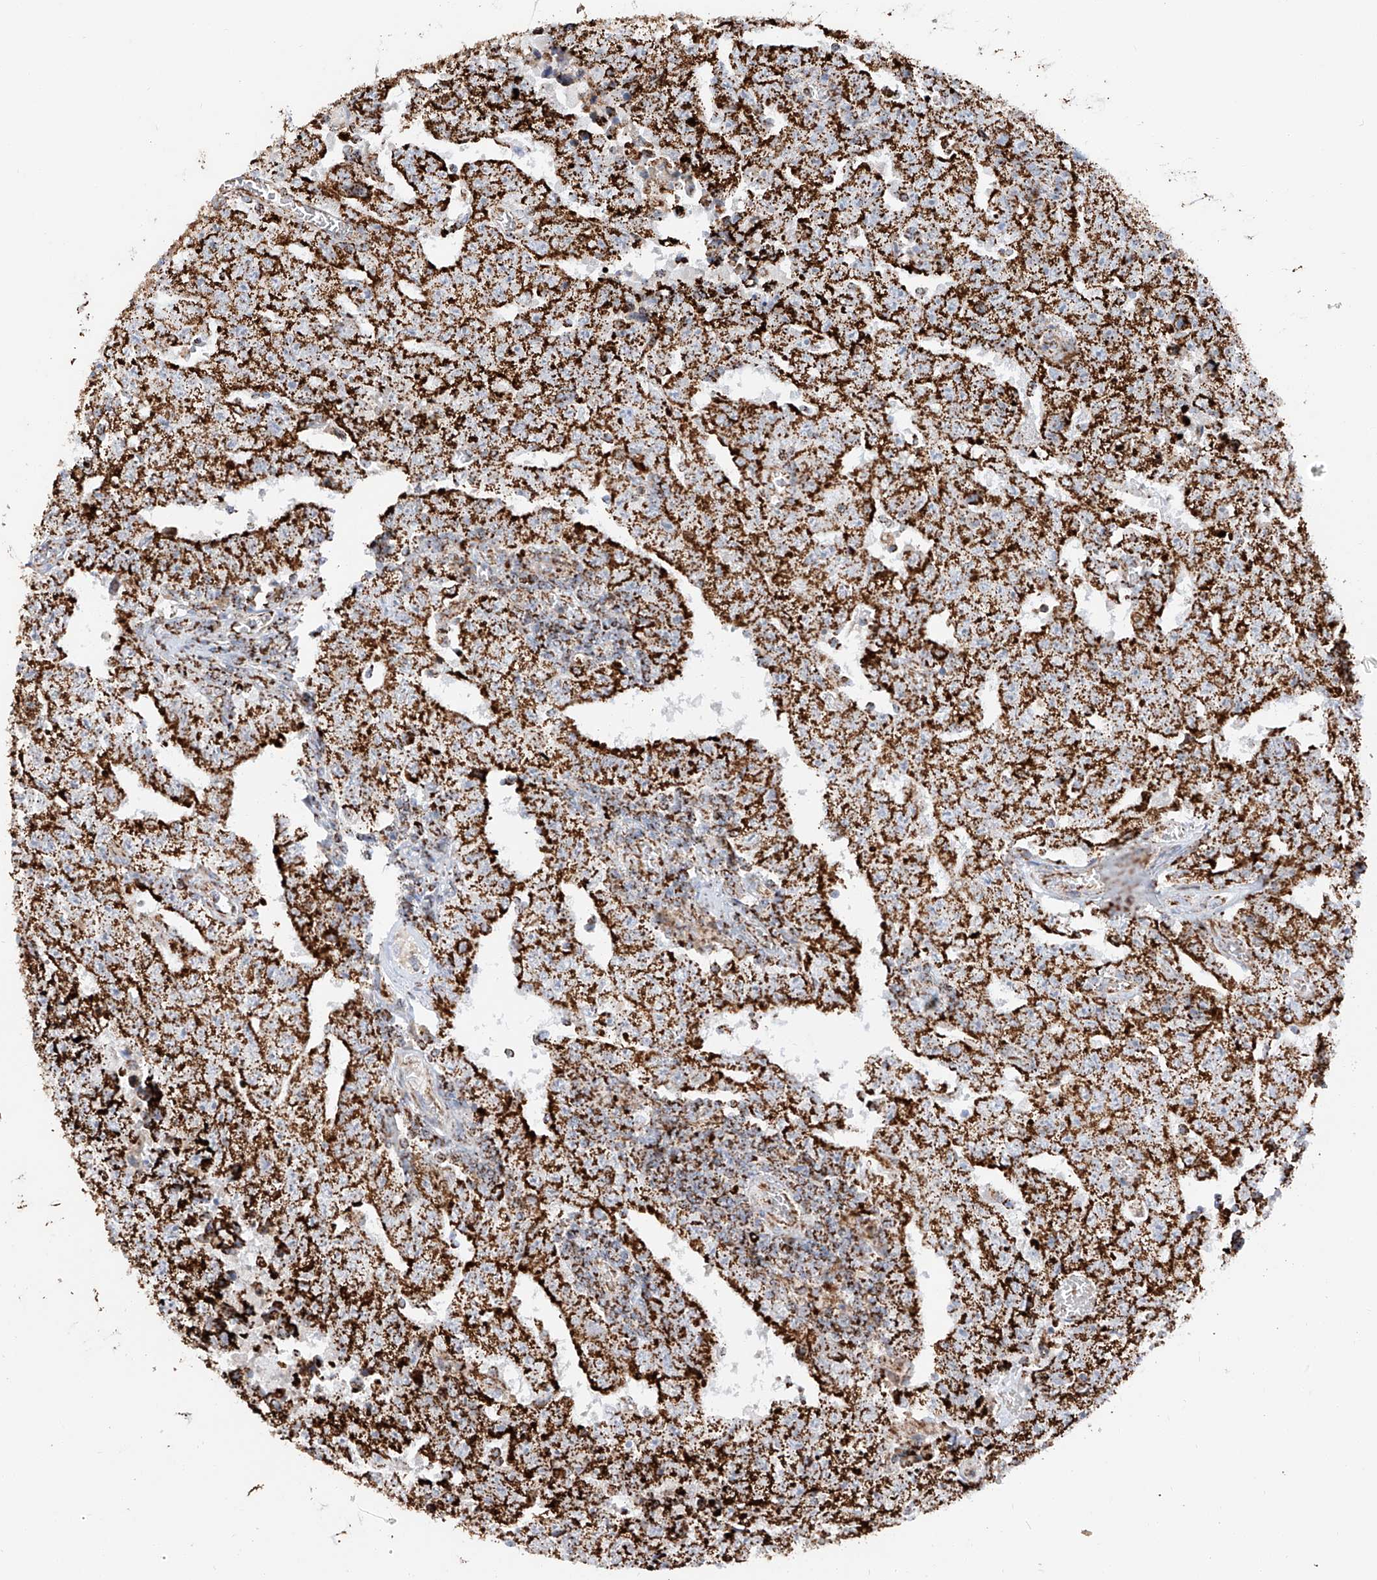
{"staining": {"intensity": "strong", "quantity": ">75%", "location": "cytoplasmic/membranous"}, "tissue": "testis cancer", "cell_type": "Tumor cells", "image_type": "cancer", "snomed": [{"axis": "morphology", "description": "Carcinoma, Embryonal, NOS"}, {"axis": "topography", "description": "Testis"}], "caption": "Testis cancer stained with DAB IHC reveals high levels of strong cytoplasmic/membranous expression in about >75% of tumor cells.", "gene": "TTC27", "patient": {"sex": "male", "age": 26}}